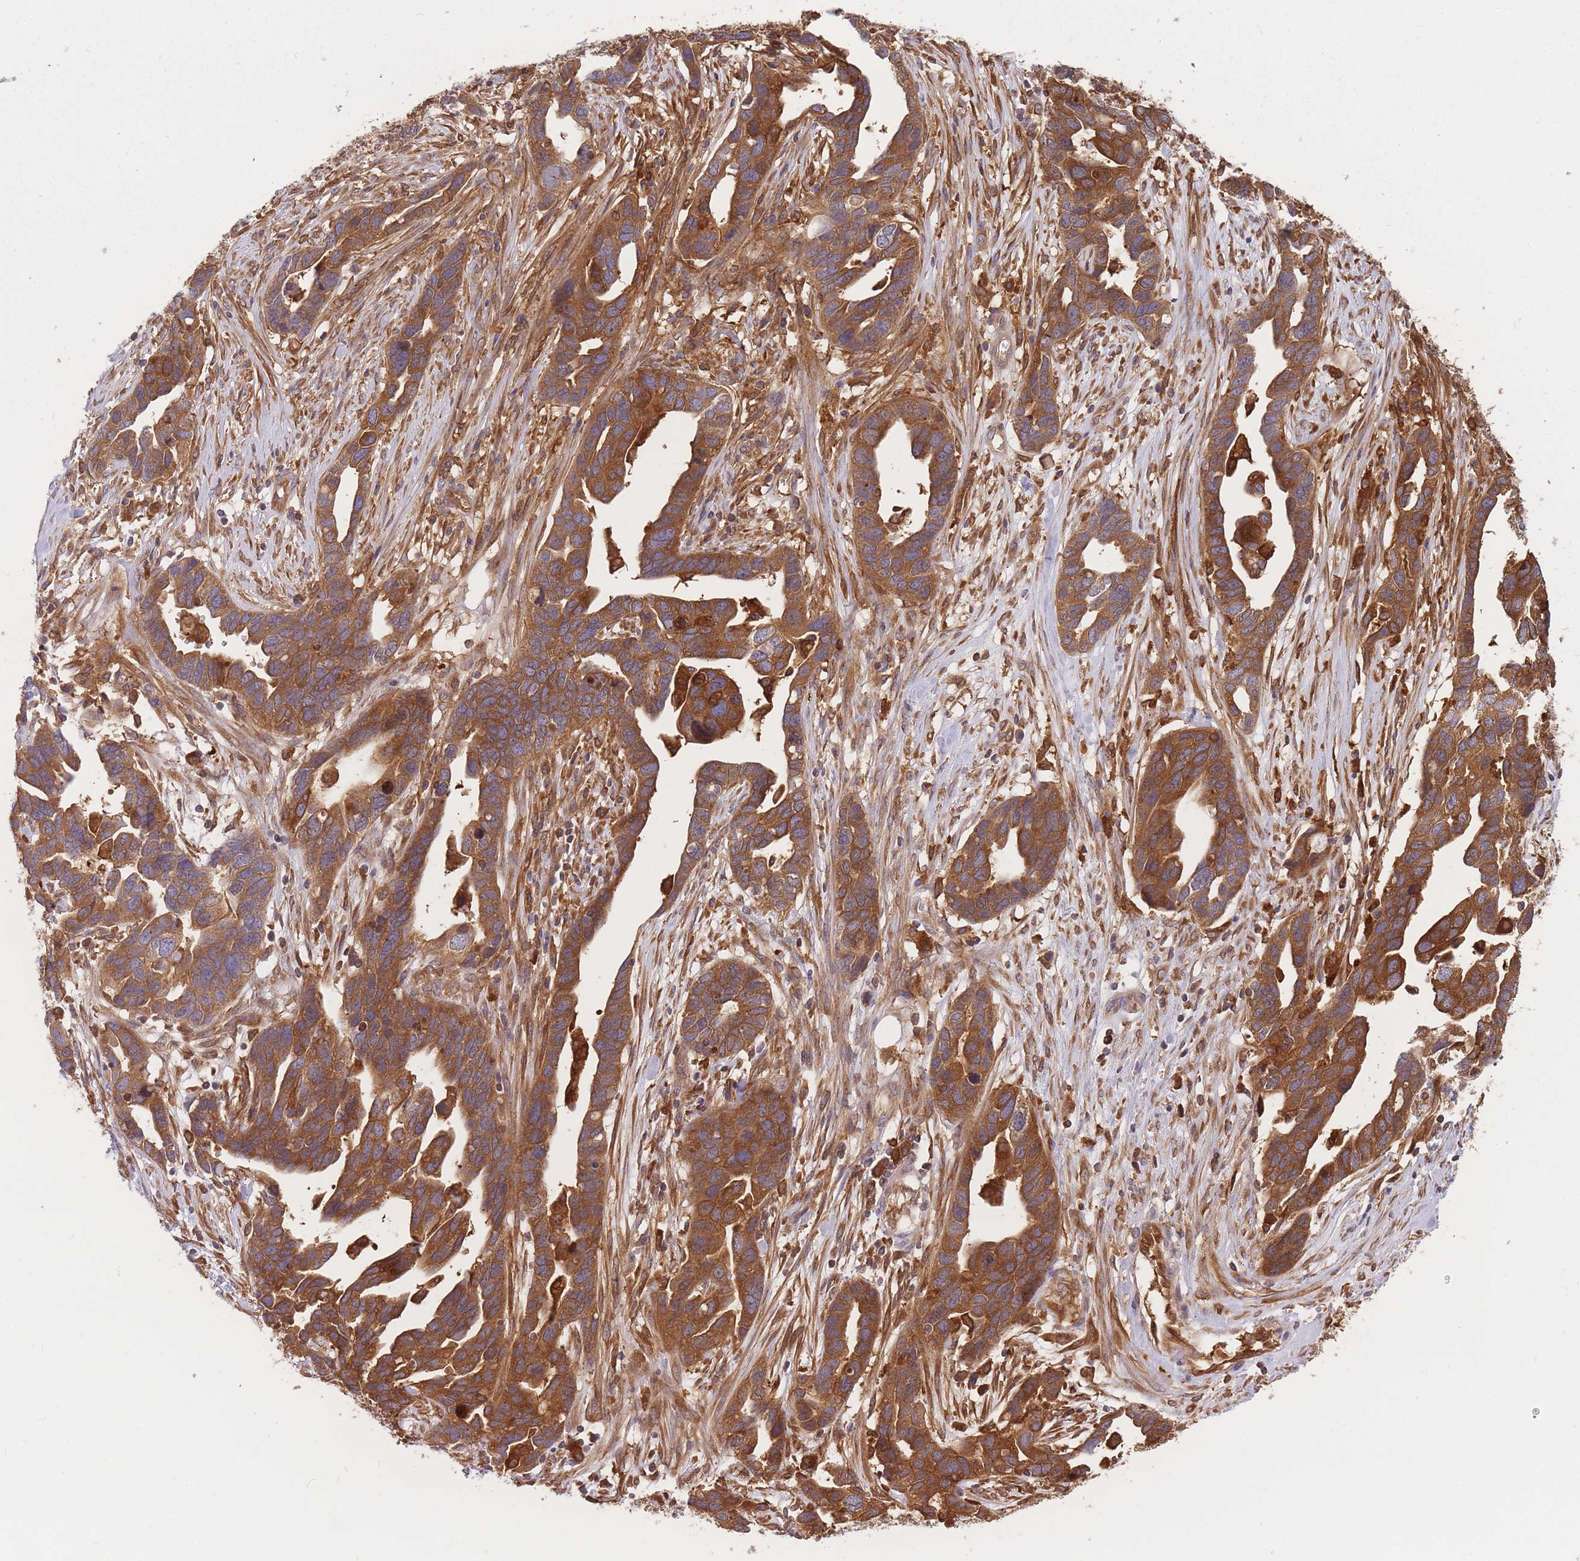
{"staining": {"intensity": "strong", "quantity": ">75%", "location": "cytoplasmic/membranous"}, "tissue": "ovarian cancer", "cell_type": "Tumor cells", "image_type": "cancer", "snomed": [{"axis": "morphology", "description": "Cystadenocarcinoma, serous, NOS"}, {"axis": "topography", "description": "Ovary"}], "caption": "Tumor cells exhibit strong cytoplasmic/membranous expression in about >75% of cells in ovarian cancer.", "gene": "SLC4A9", "patient": {"sex": "female", "age": 54}}